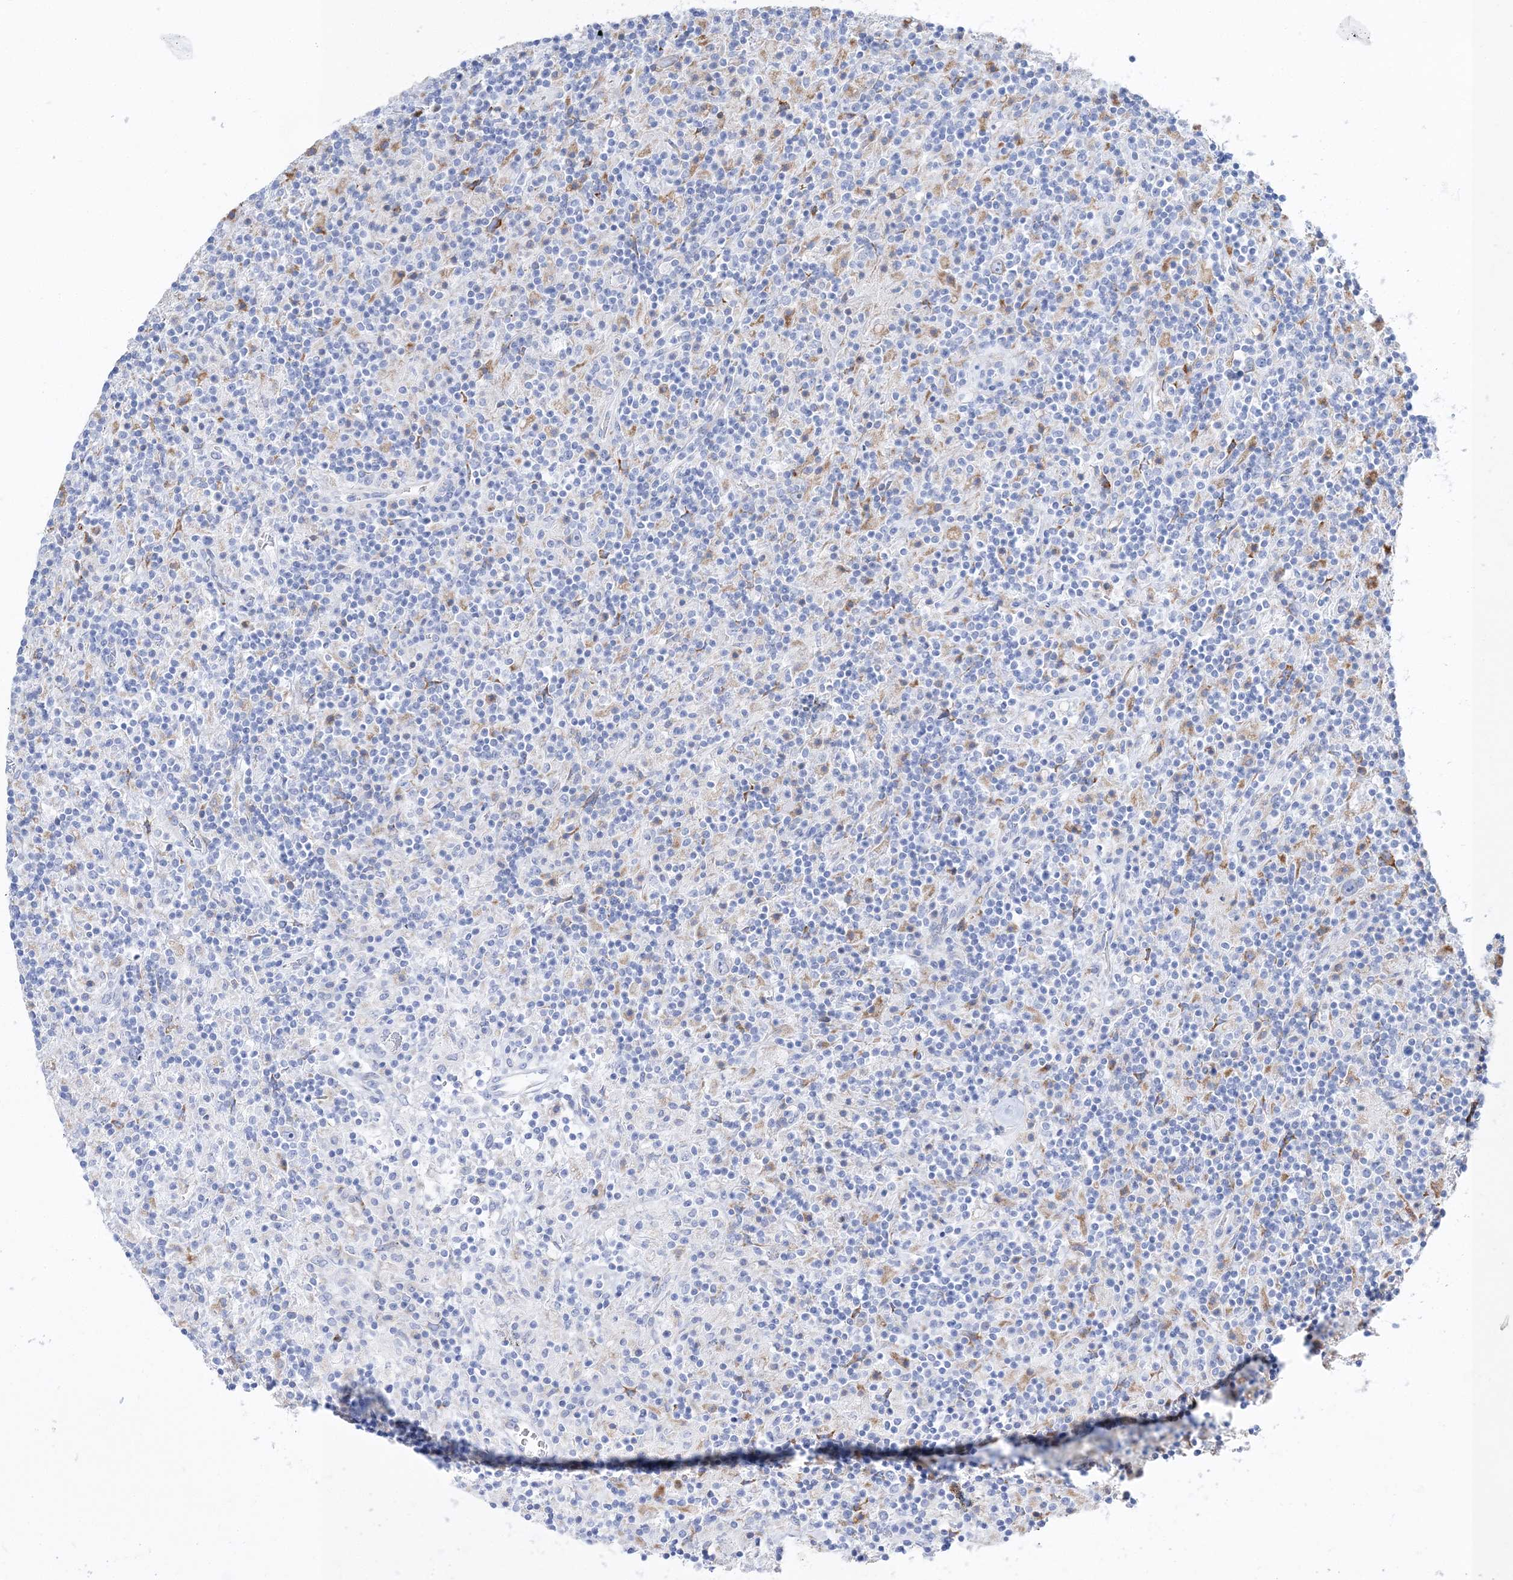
{"staining": {"intensity": "negative", "quantity": "none", "location": "none"}, "tissue": "lymphoma", "cell_type": "Tumor cells", "image_type": "cancer", "snomed": [{"axis": "morphology", "description": "Hodgkin's disease, NOS"}, {"axis": "topography", "description": "Lymph node"}], "caption": "A histopathology image of human Hodgkin's disease is negative for staining in tumor cells.", "gene": "TSPYL6", "patient": {"sex": "male", "age": 70}}